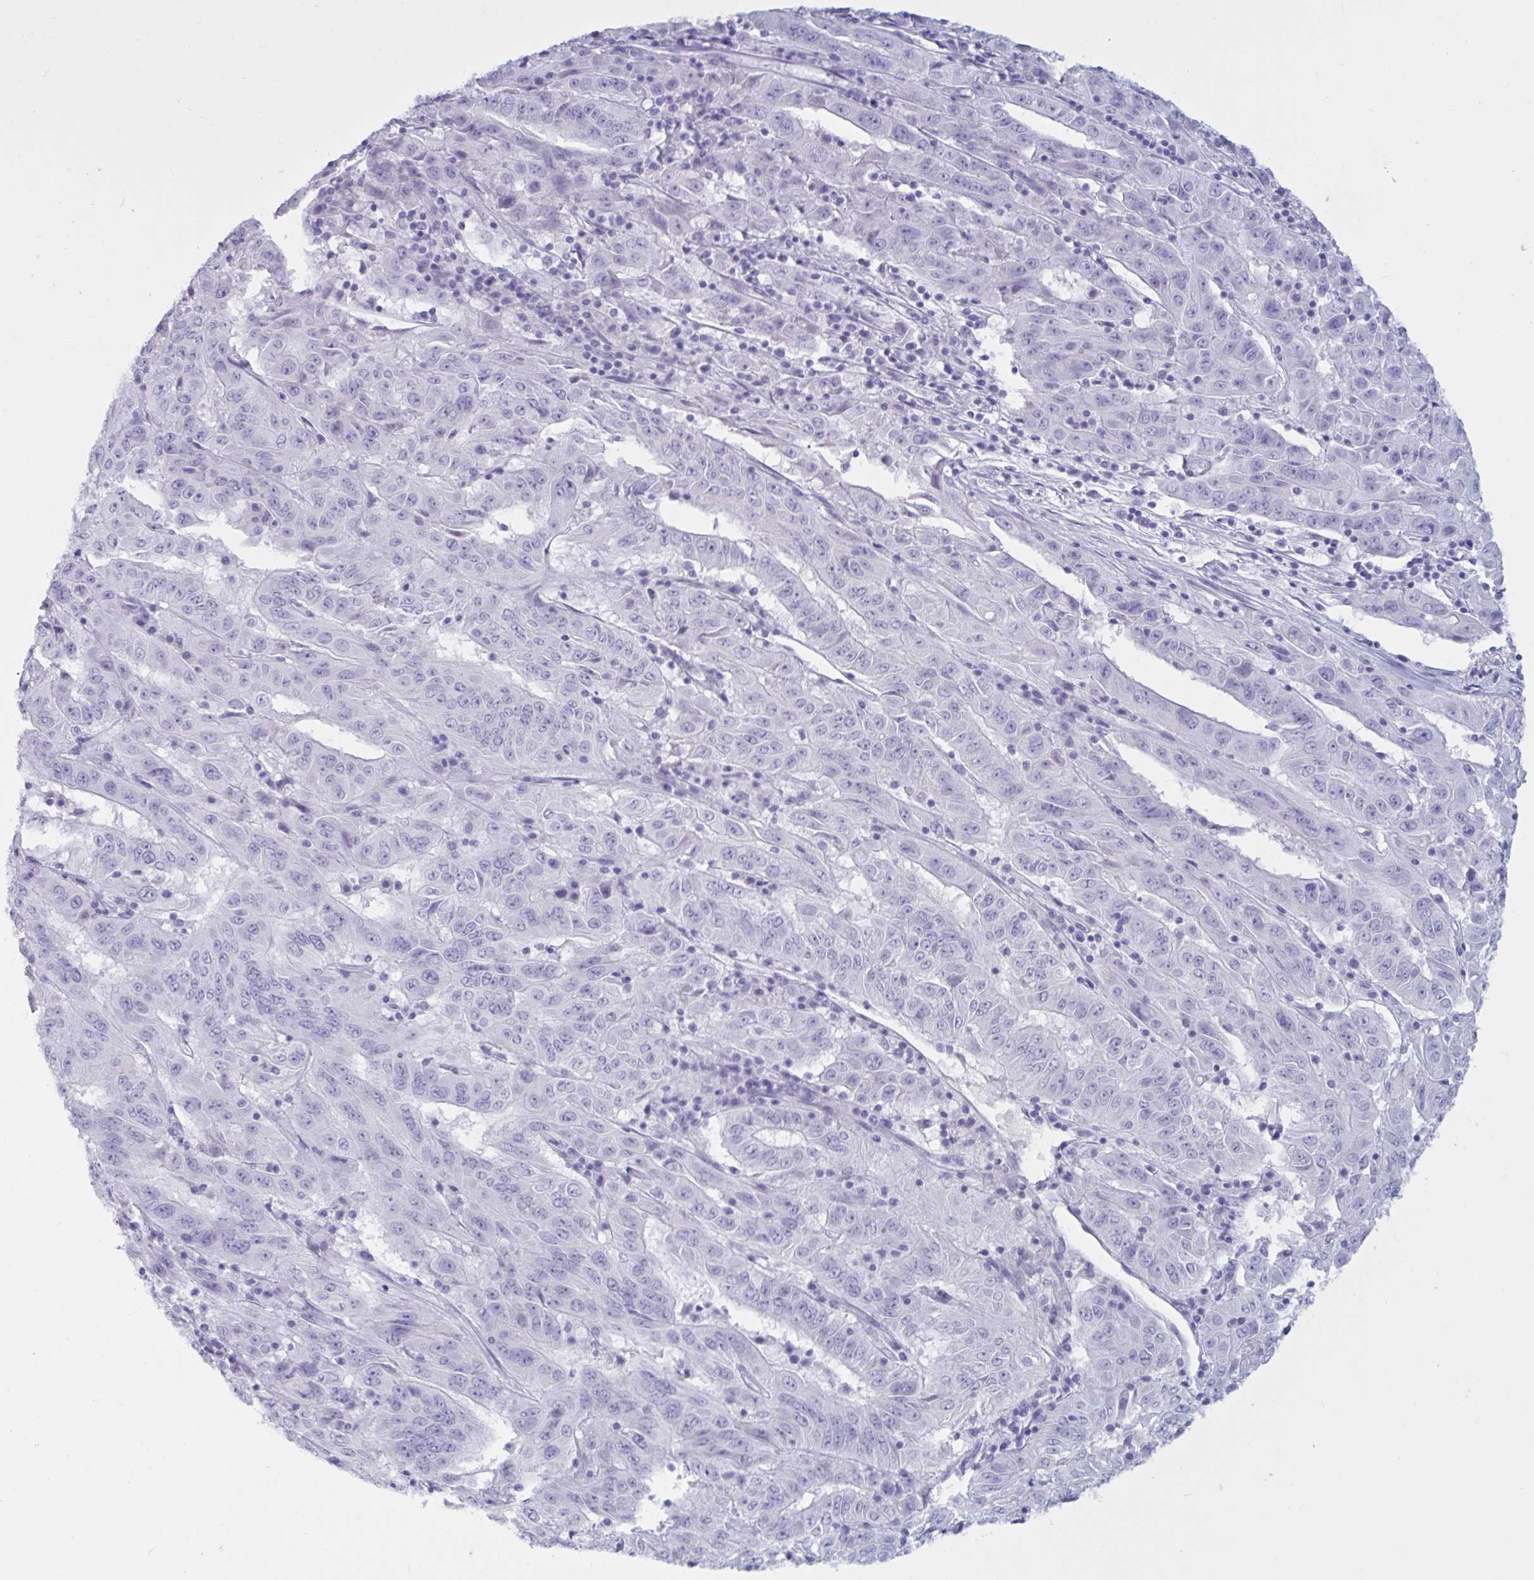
{"staining": {"intensity": "negative", "quantity": "none", "location": "none"}, "tissue": "pancreatic cancer", "cell_type": "Tumor cells", "image_type": "cancer", "snomed": [{"axis": "morphology", "description": "Adenocarcinoma, NOS"}, {"axis": "topography", "description": "Pancreas"}], "caption": "Tumor cells show no significant protein staining in pancreatic adenocarcinoma. (Brightfield microscopy of DAB (3,3'-diaminobenzidine) immunohistochemistry (IHC) at high magnification).", "gene": "BBS10", "patient": {"sex": "male", "age": 63}}